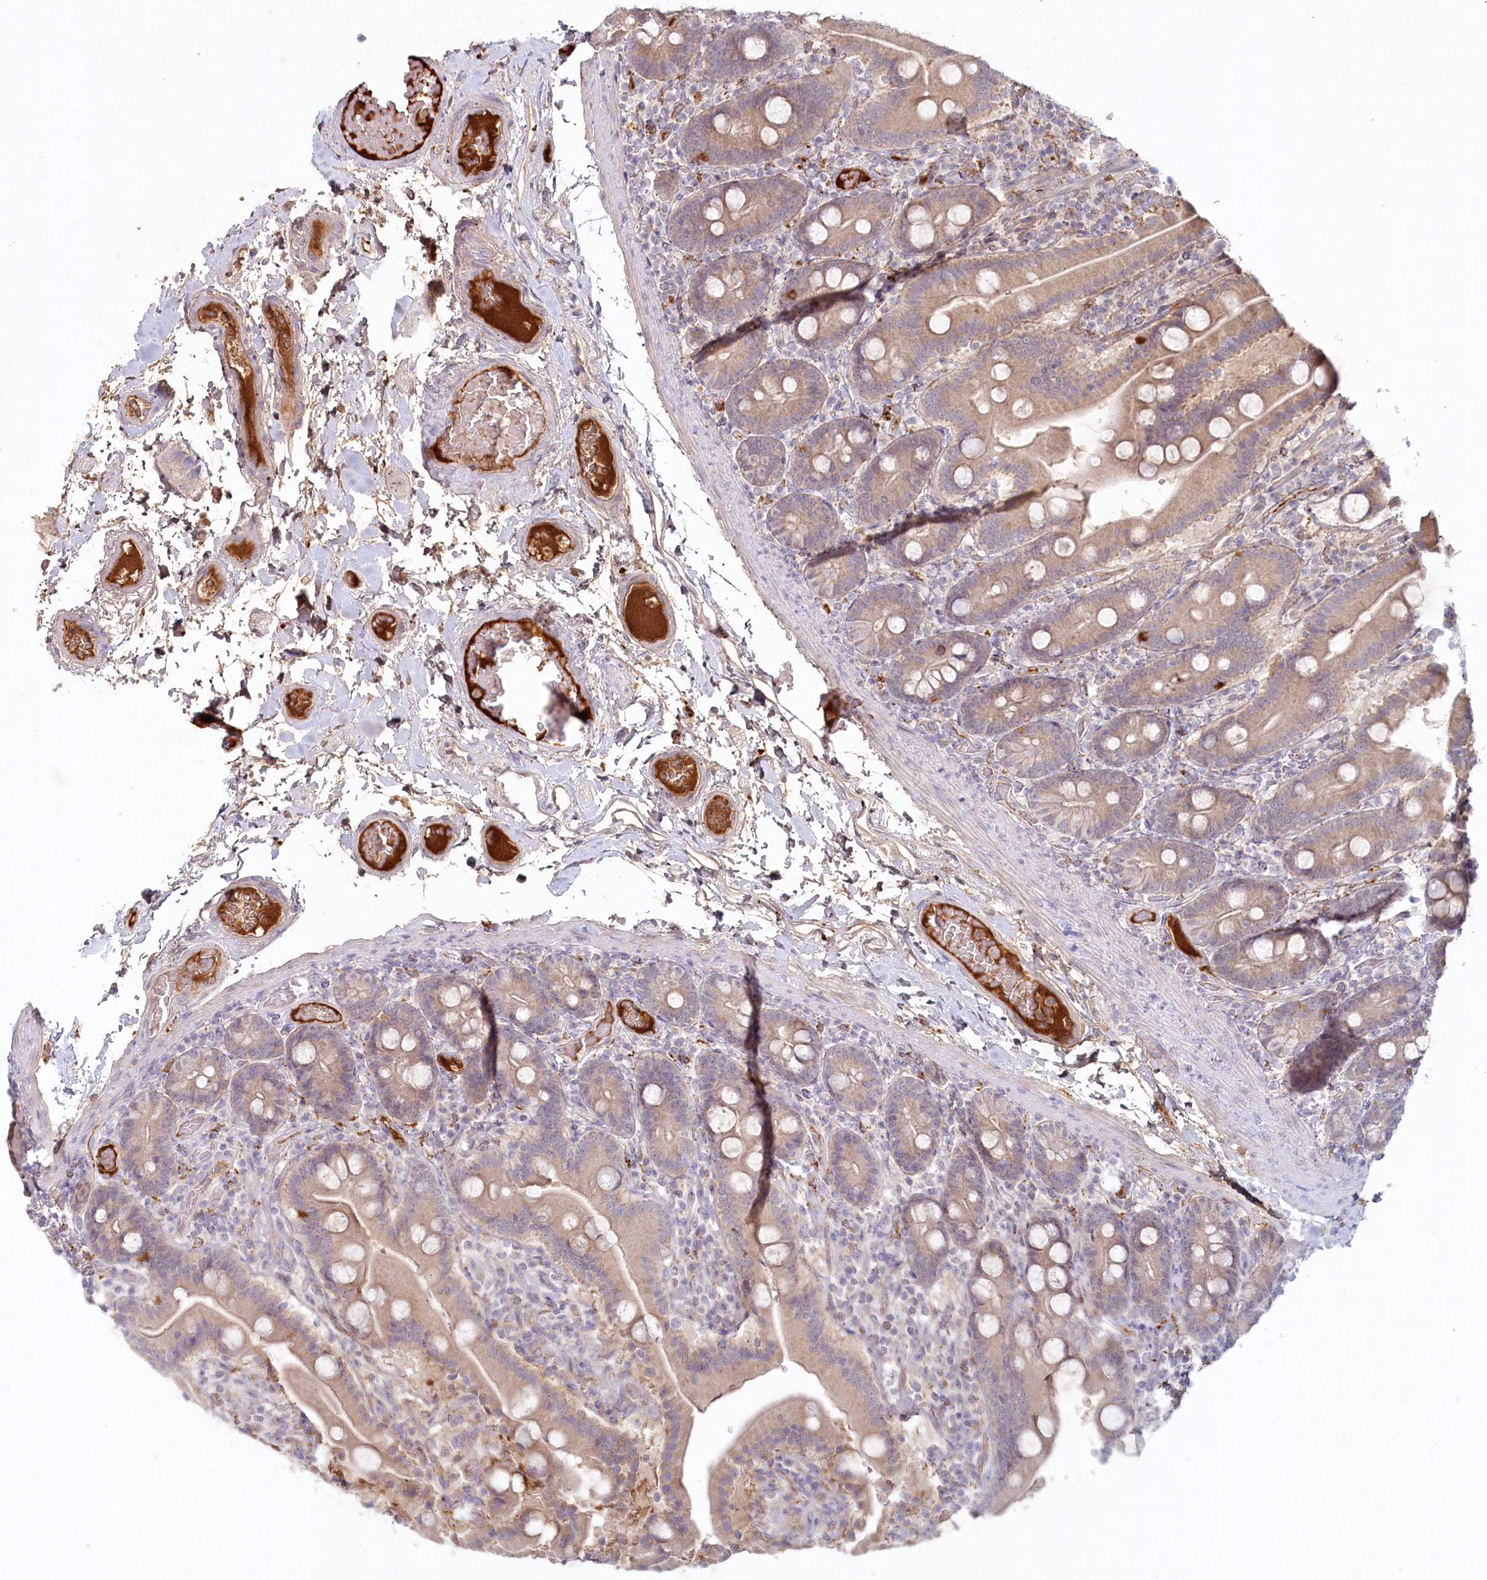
{"staining": {"intensity": "moderate", "quantity": ">75%", "location": "cytoplasmic/membranous"}, "tissue": "duodenum", "cell_type": "Glandular cells", "image_type": "normal", "snomed": [{"axis": "morphology", "description": "Normal tissue, NOS"}, {"axis": "topography", "description": "Duodenum"}], "caption": "IHC staining of benign duodenum, which exhibits medium levels of moderate cytoplasmic/membranous expression in about >75% of glandular cells indicating moderate cytoplasmic/membranous protein staining. The staining was performed using DAB (3,3'-diaminobenzidine) (brown) for protein detection and nuclei were counterstained in hematoxylin (blue).", "gene": "PSAPL1", "patient": {"sex": "male", "age": 55}}